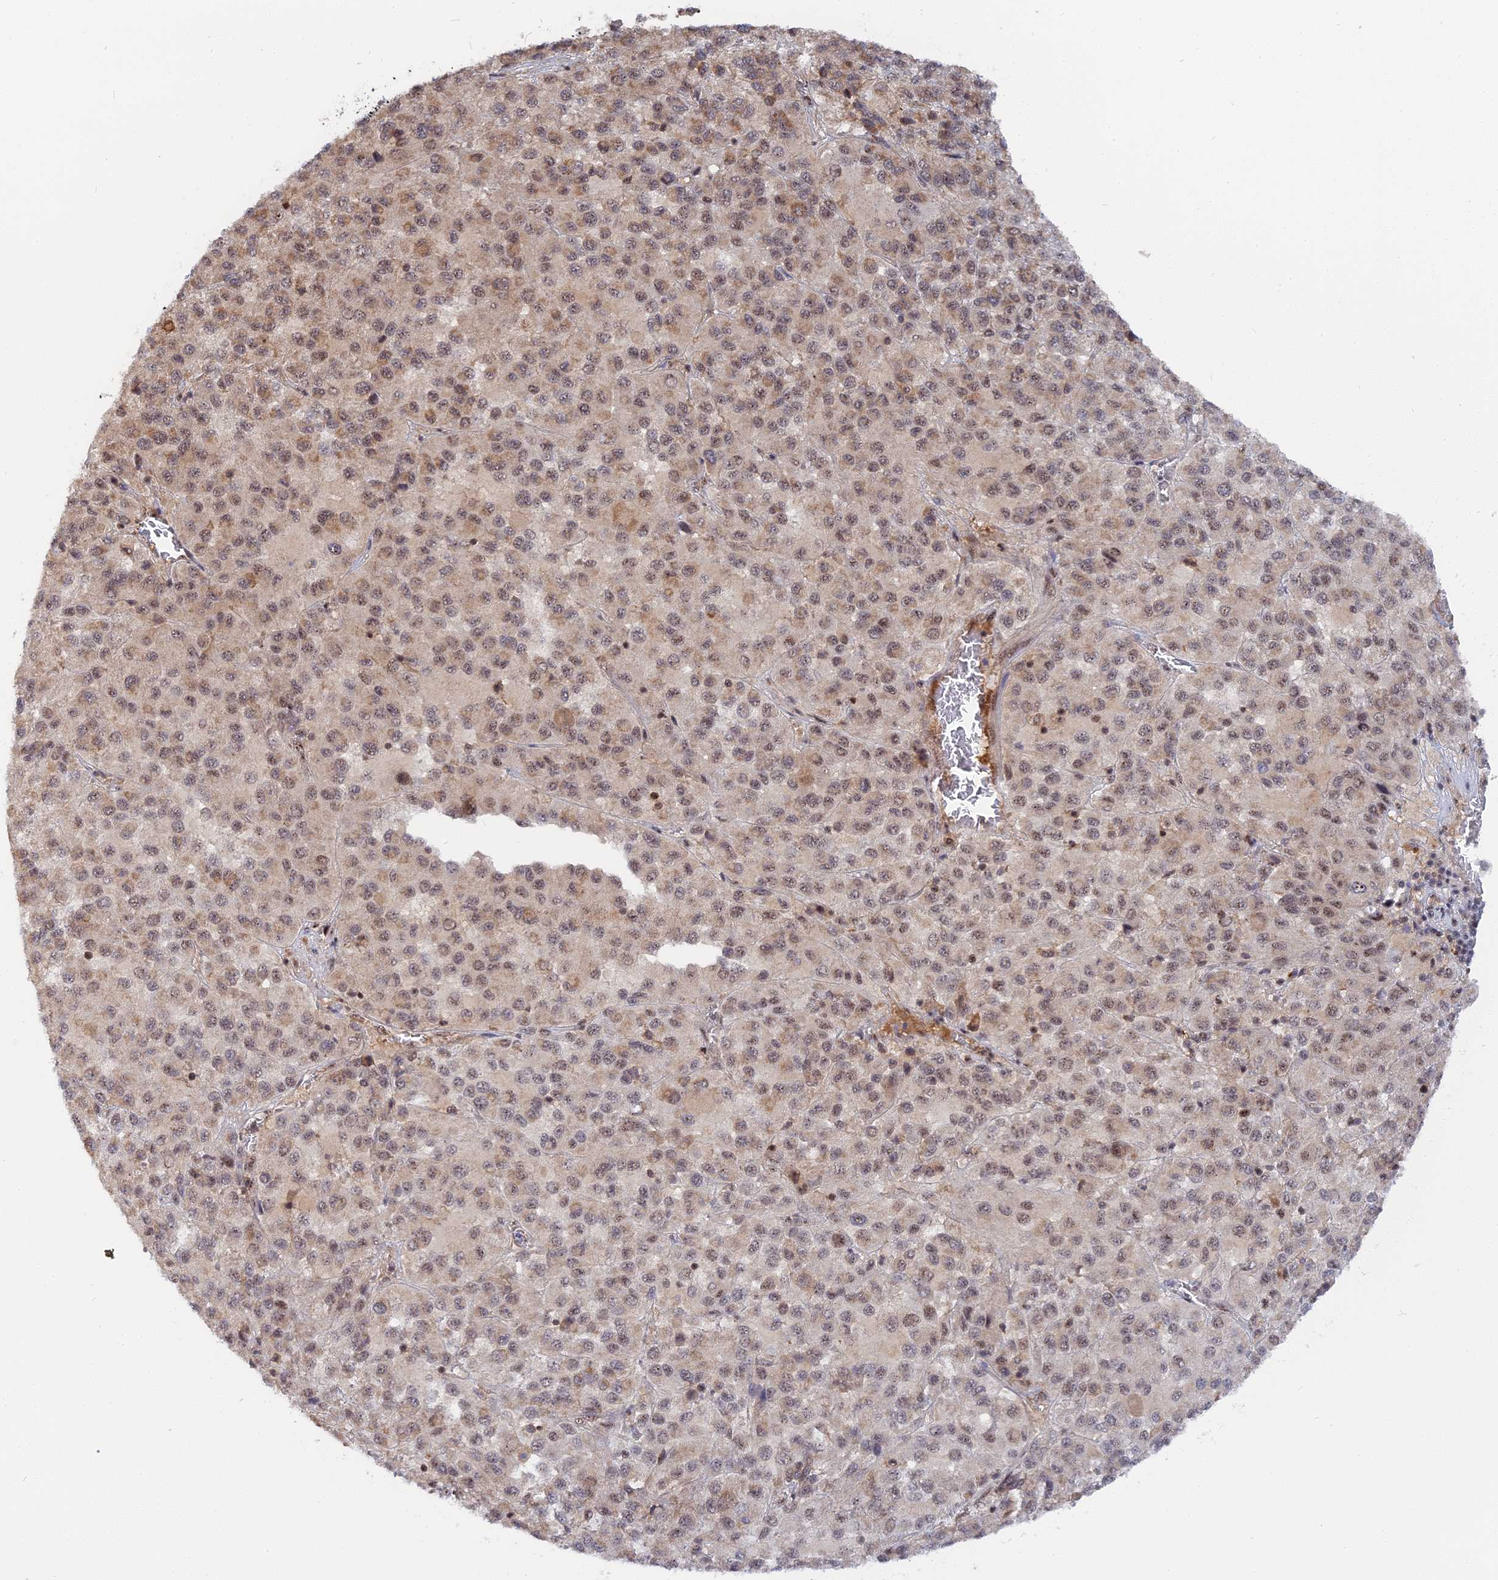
{"staining": {"intensity": "weak", "quantity": ">75%", "location": "cytoplasmic/membranous,nuclear"}, "tissue": "melanoma", "cell_type": "Tumor cells", "image_type": "cancer", "snomed": [{"axis": "morphology", "description": "Malignant melanoma, Metastatic site"}, {"axis": "topography", "description": "Lung"}], "caption": "Immunohistochemical staining of malignant melanoma (metastatic site) displays low levels of weak cytoplasmic/membranous and nuclear staining in about >75% of tumor cells.", "gene": "TAB1", "patient": {"sex": "male", "age": 64}}